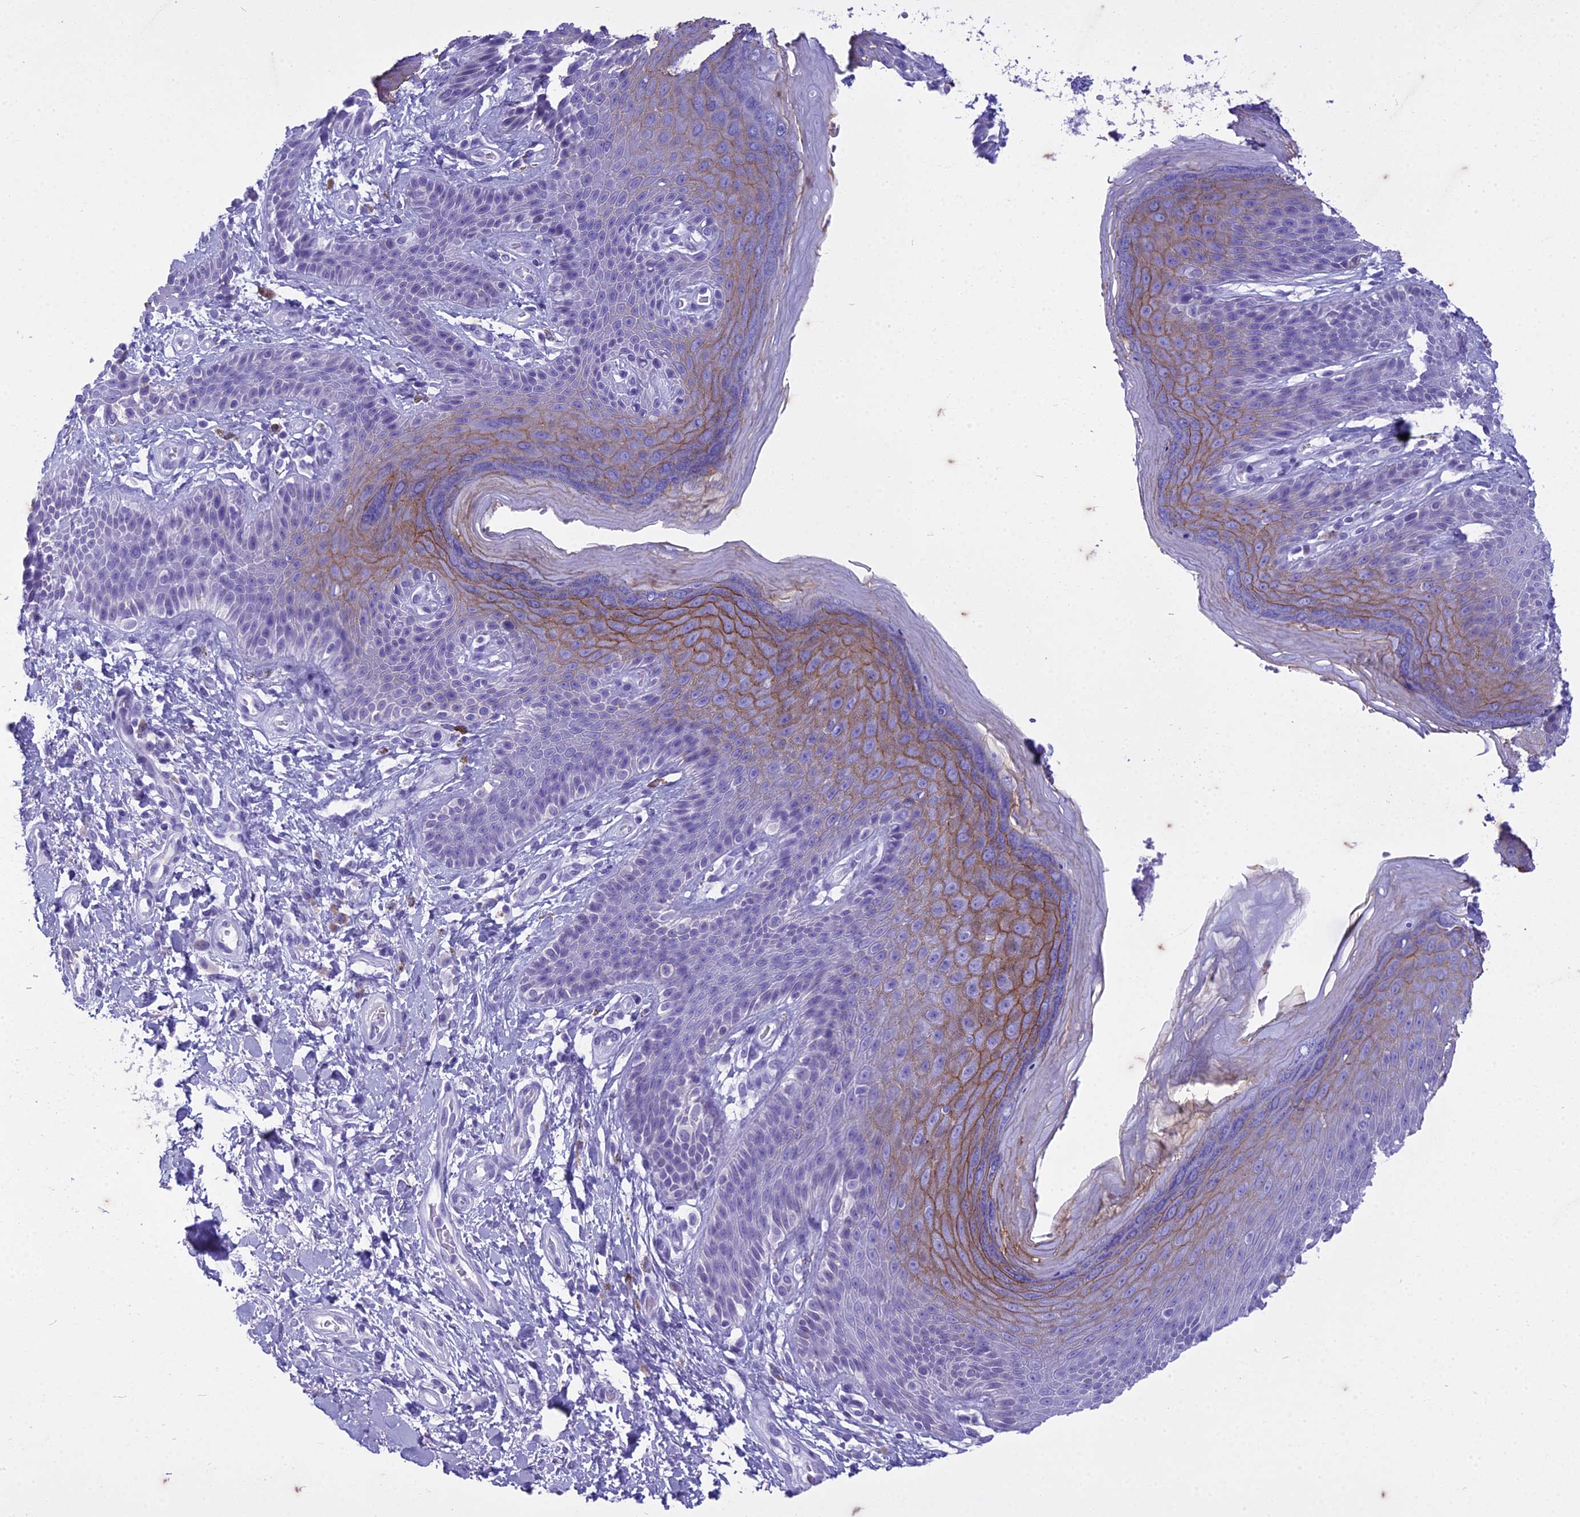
{"staining": {"intensity": "moderate", "quantity": "<25%", "location": "cytoplasmic/membranous"}, "tissue": "skin", "cell_type": "Epidermal cells", "image_type": "normal", "snomed": [{"axis": "morphology", "description": "Normal tissue, NOS"}, {"axis": "topography", "description": "Anal"}], "caption": "Human skin stained with a brown dye shows moderate cytoplasmic/membranous positive expression in about <25% of epidermal cells.", "gene": "HMGB4", "patient": {"sex": "female", "age": 89}}